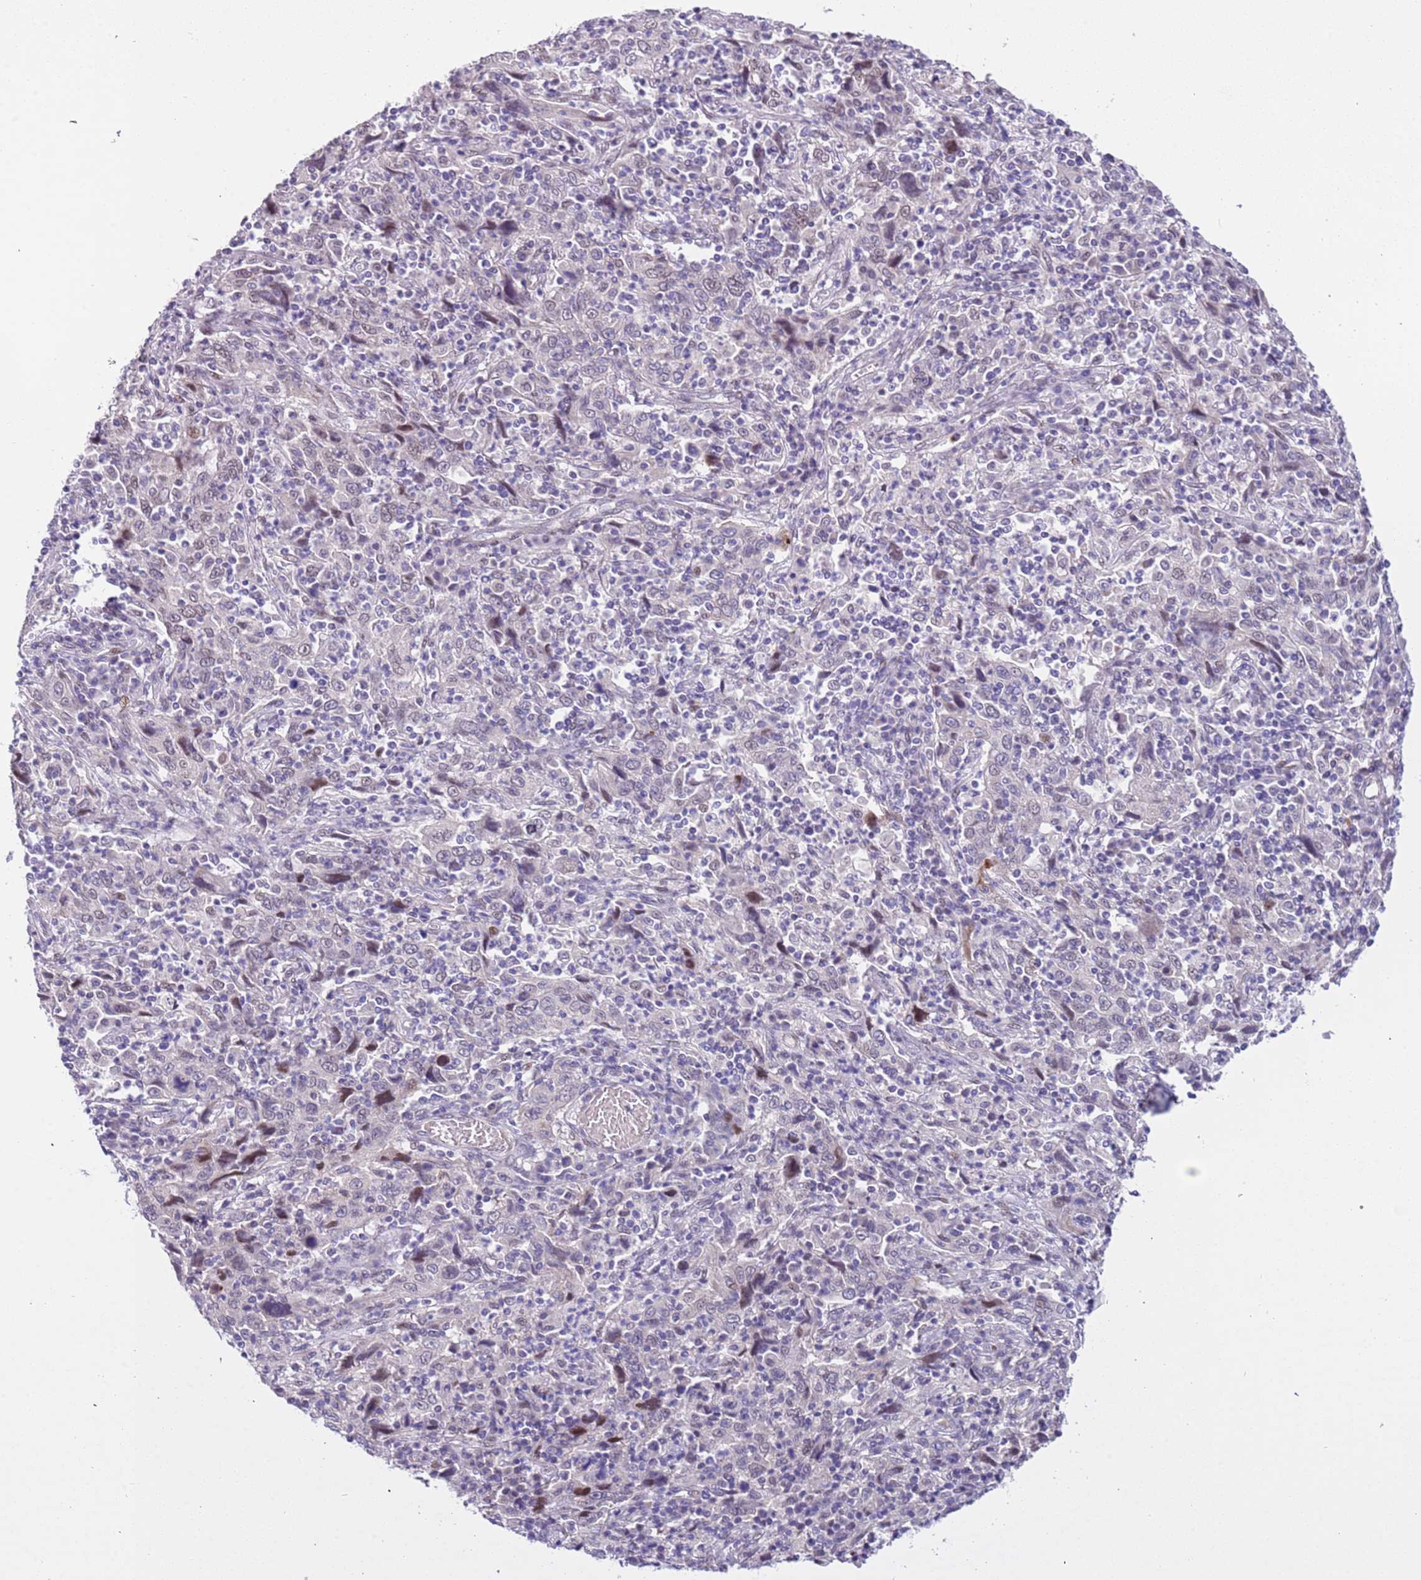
{"staining": {"intensity": "negative", "quantity": "none", "location": "none"}, "tissue": "cervical cancer", "cell_type": "Tumor cells", "image_type": "cancer", "snomed": [{"axis": "morphology", "description": "Squamous cell carcinoma, NOS"}, {"axis": "topography", "description": "Cervix"}], "caption": "The histopathology image shows no staining of tumor cells in cervical cancer.", "gene": "PLEKHH1", "patient": {"sex": "female", "age": 46}}